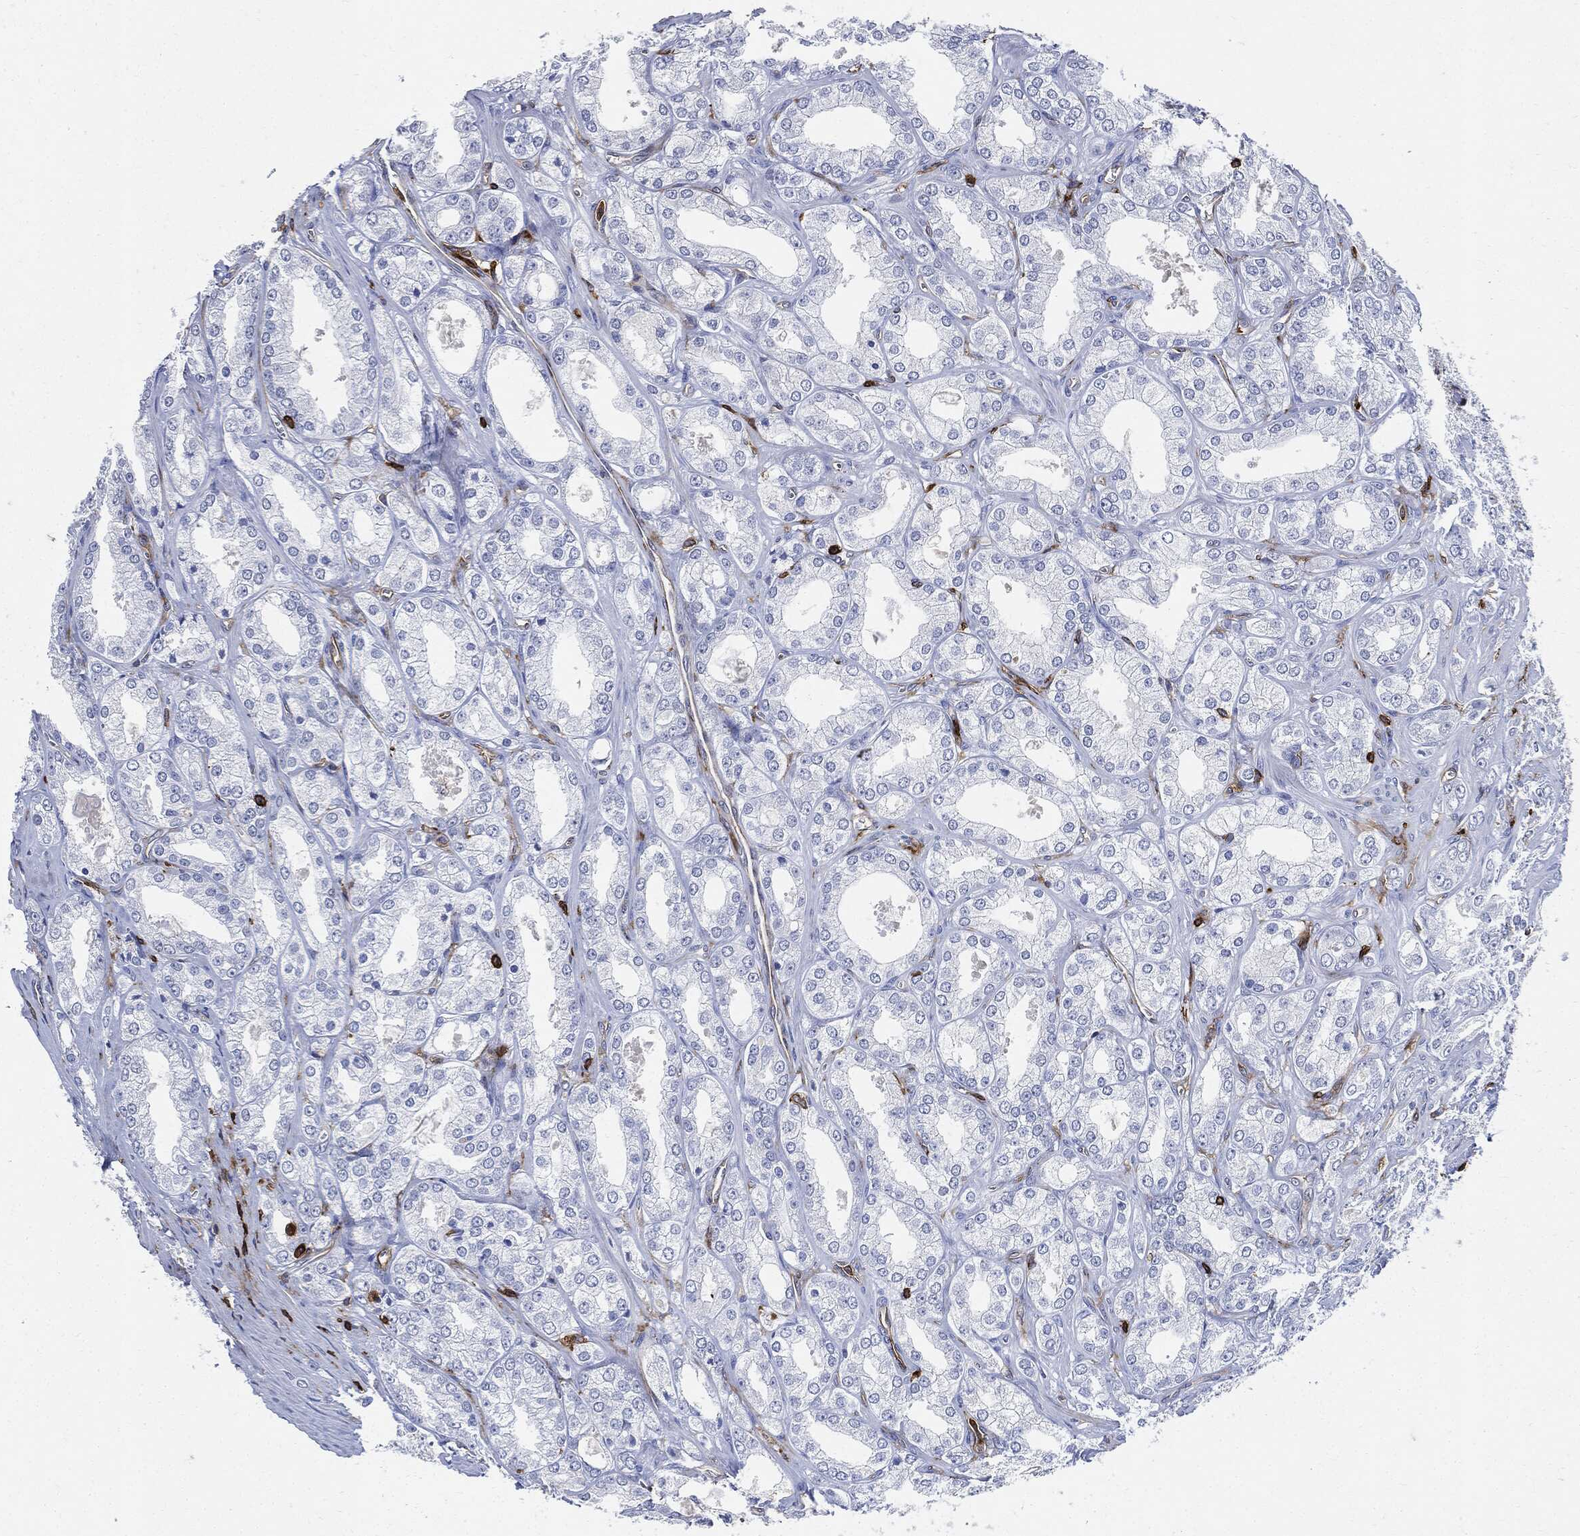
{"staining": {"intensity": "negative", "quantity": "none", "location": "none"}, "tissue": "prostate cancer", "cell_type": "Tumor cells", "image_type": "cancer", "snomed": [{"axis": "morphology", "description": "Adenocarcinoma, NOS"}, {"axis": "morphology", "description": "Adenocarcinoma, High grade"}, {"axis": "topography", "description": "Prostate"}], "caption": "This is a micrograph of immunohistochemistry staining of prostate cancer (adenocarcinoma (high-grade)), which shows no positivity in tumor cells.", "gene": "PTPRC", "patient": {"sex": "male", "age": 70}}